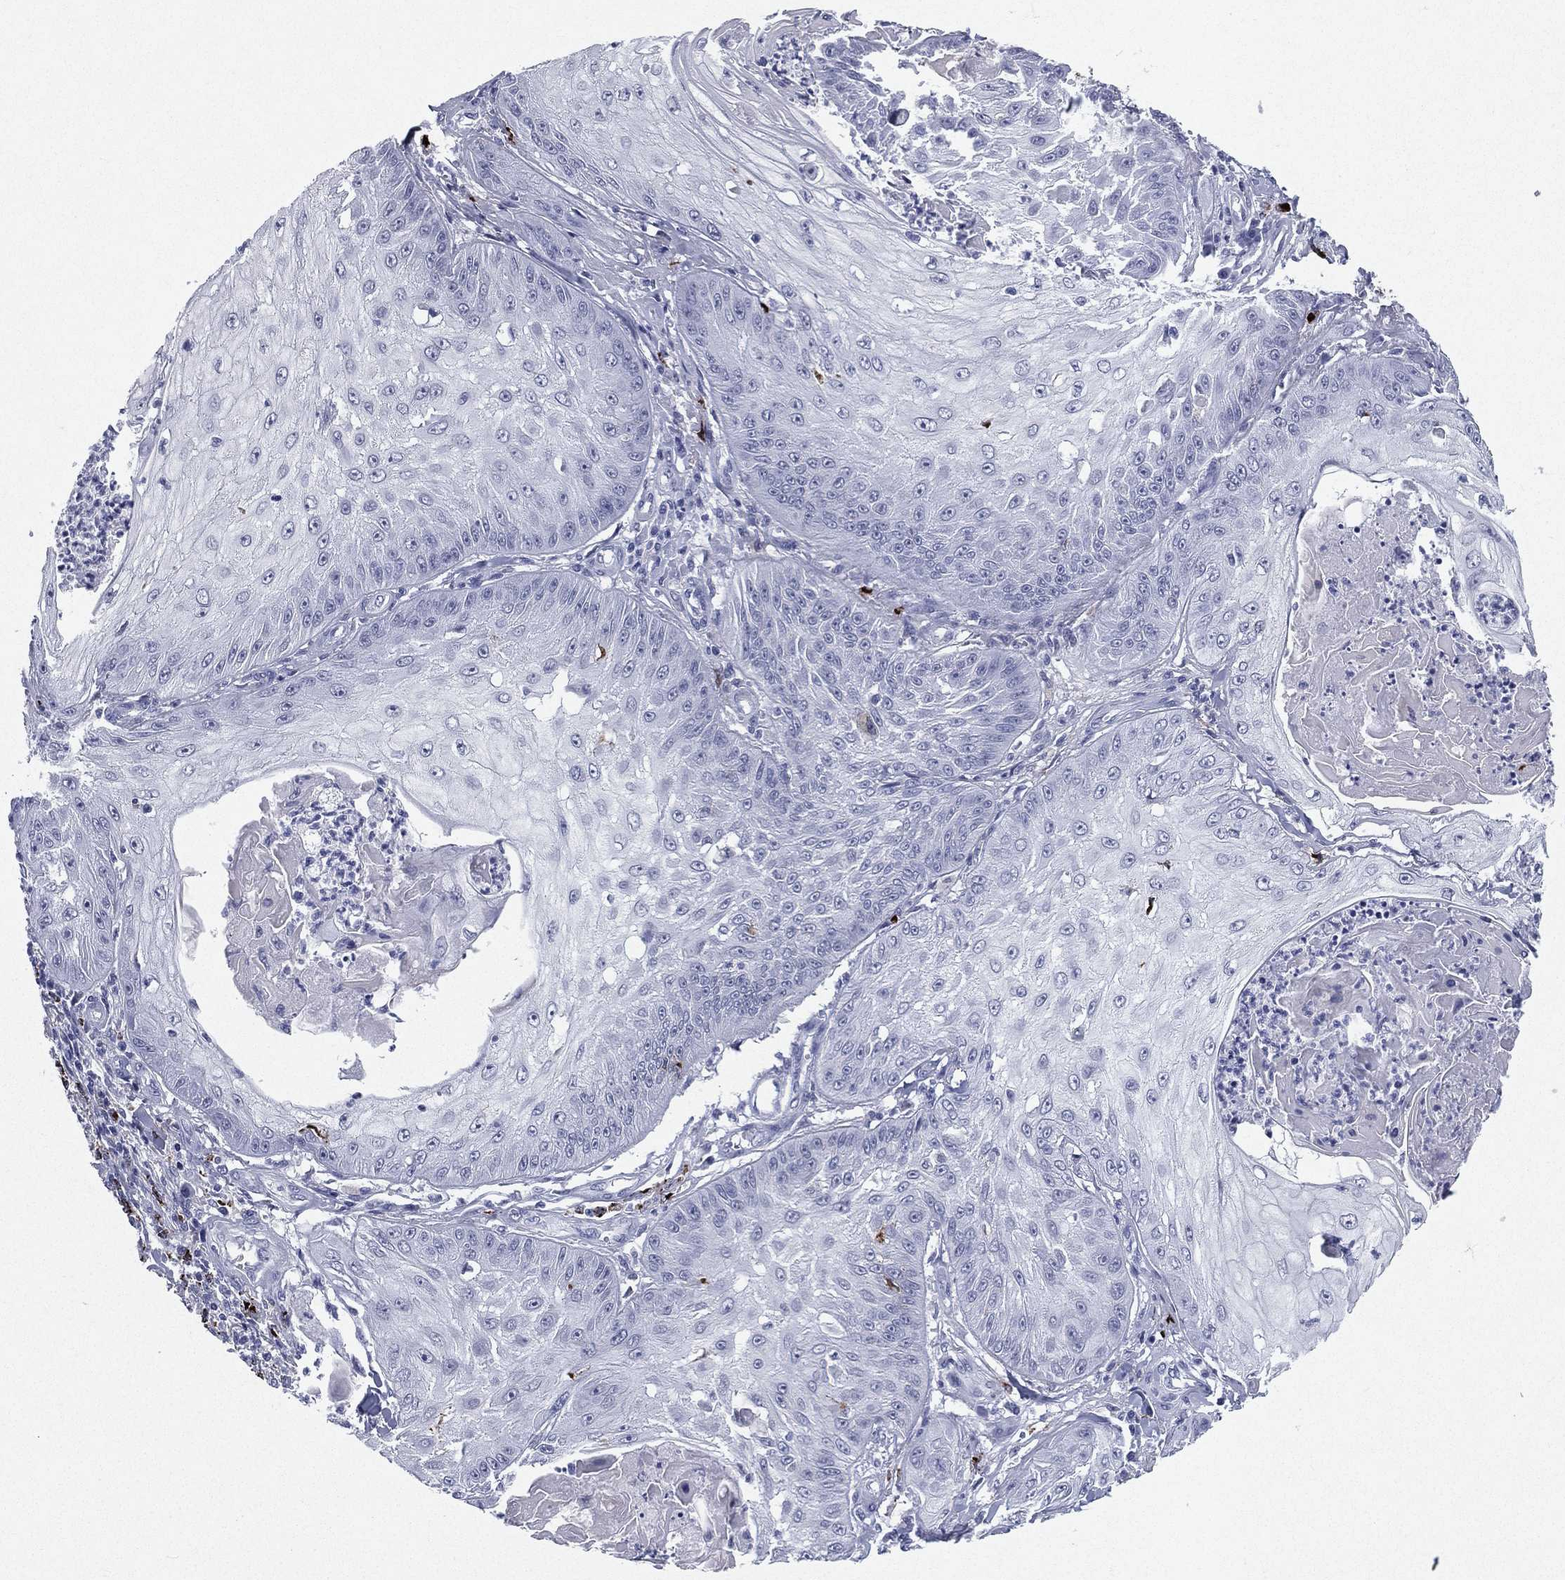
{"staining": {"intensity": "negative", "quantity": "none", "location": "none"}, "tissue": "skin cancer", "cell_type": "Tumor cells", "image_type": "cancer", "snomed": [{"axis": "morphology", "description": "Squamous cell carcinoma, NOS"}, {"axis": "topography", "description": "Skin"}], "caption": "This histopathology image is of skin cancer (squamous cell carcinoma) stained with IHC to label a protein in brown with the nuclei are counter-stained blue. There is no staining in tumor cells.", "gene": "HLA-DOA", "patient": {"sex": "male", "age": 70}}